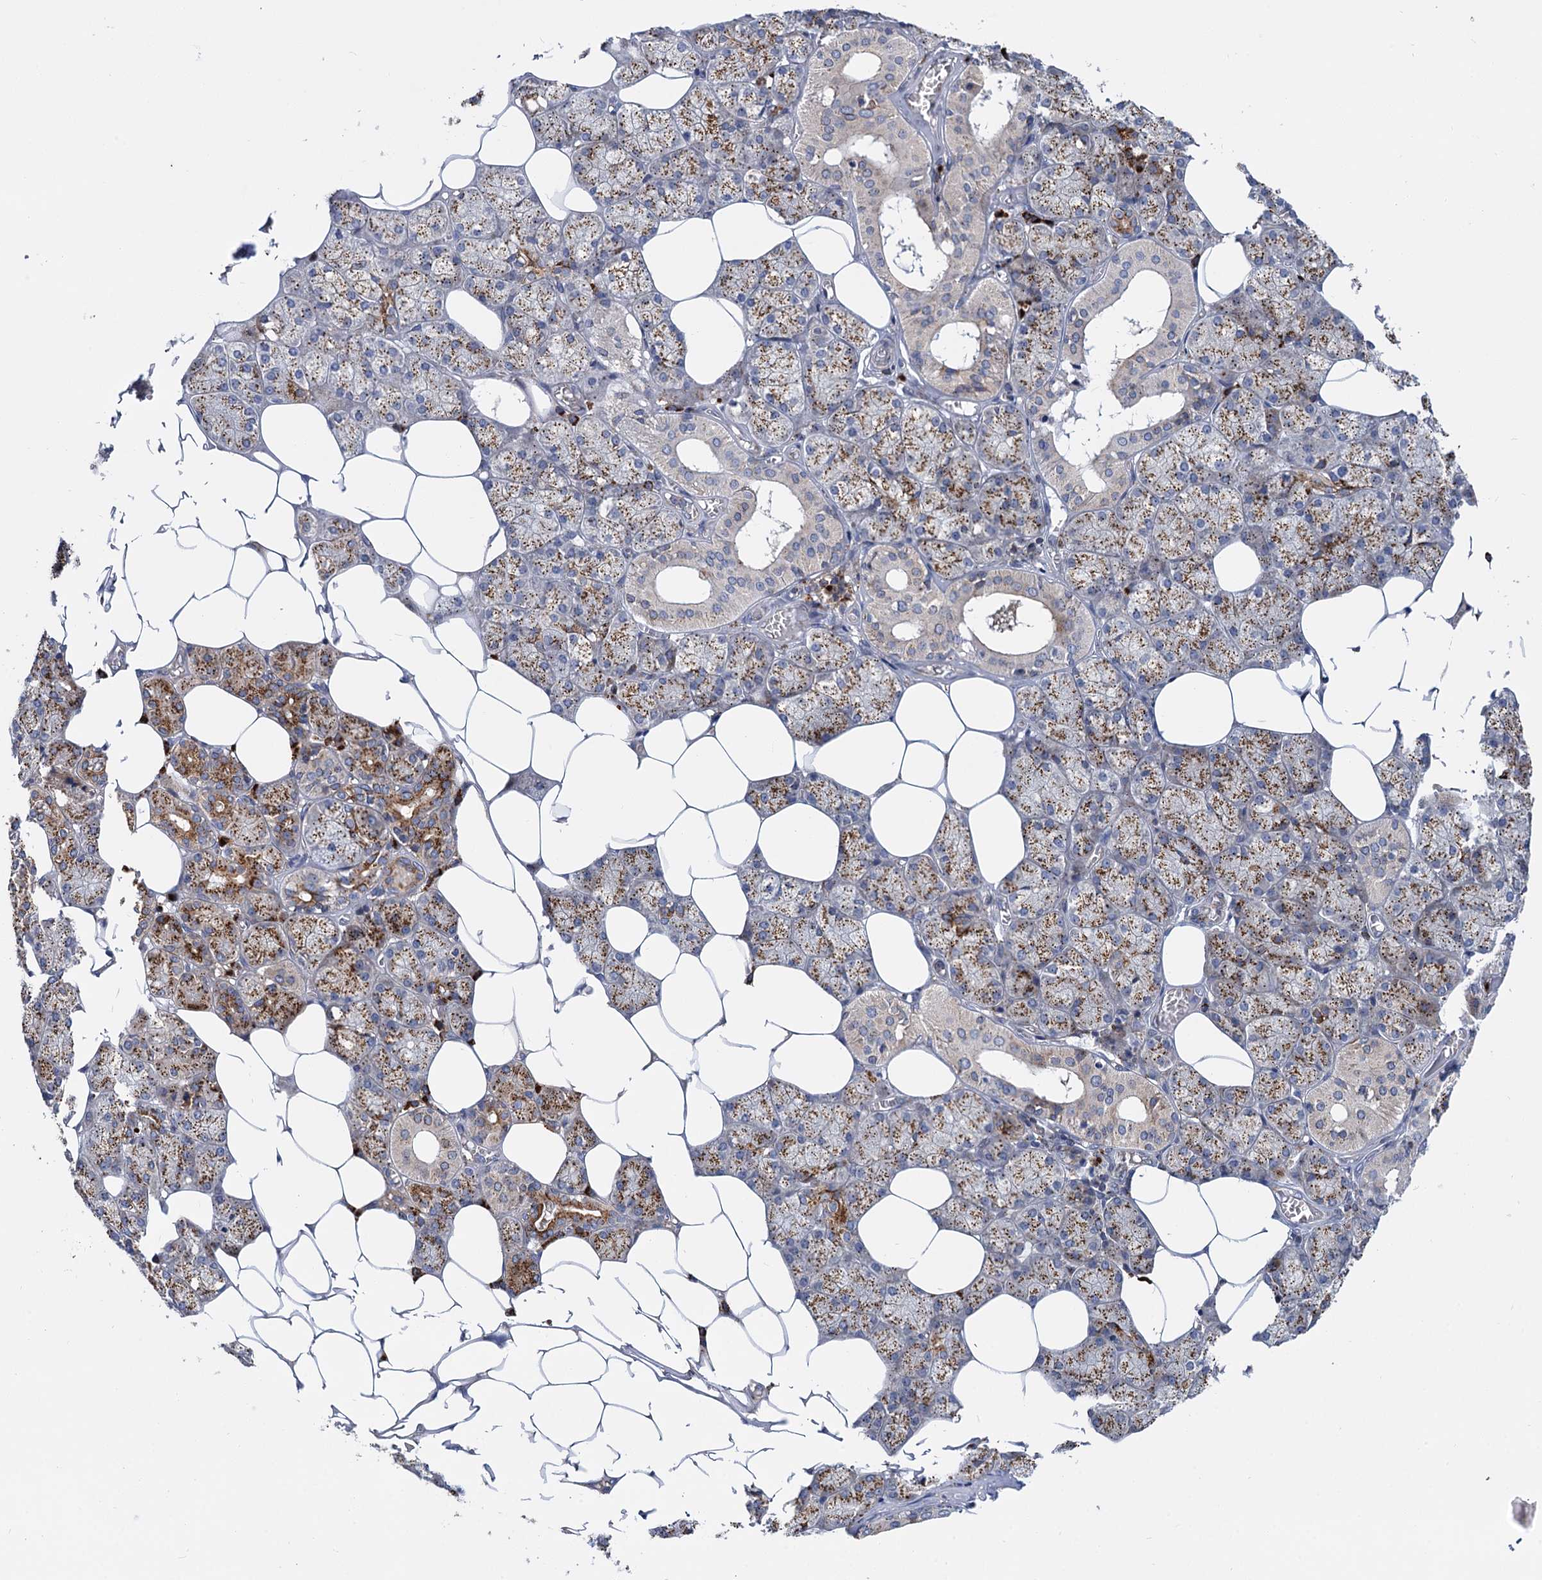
{"staining": {"intensity": "strong", "quantity": ">75%", "location": "cytoplasmic/membranous"}, "tissue": "salivary gland", "cell_type": "Glandular cells", "image_type": "normal", "snomed": [{"axis": "morphology", "description": "Normal tissue, NOS"}, {"axis": "topography", "description": "Salivary gland"}], "caption": "The immunohistochemical stain labels strong cytoplasmic/membranous positivity in glandular cells of benign salivary gland.", "gene": "SUPT20H", "patient": {"sex": "male", "age": 62}}